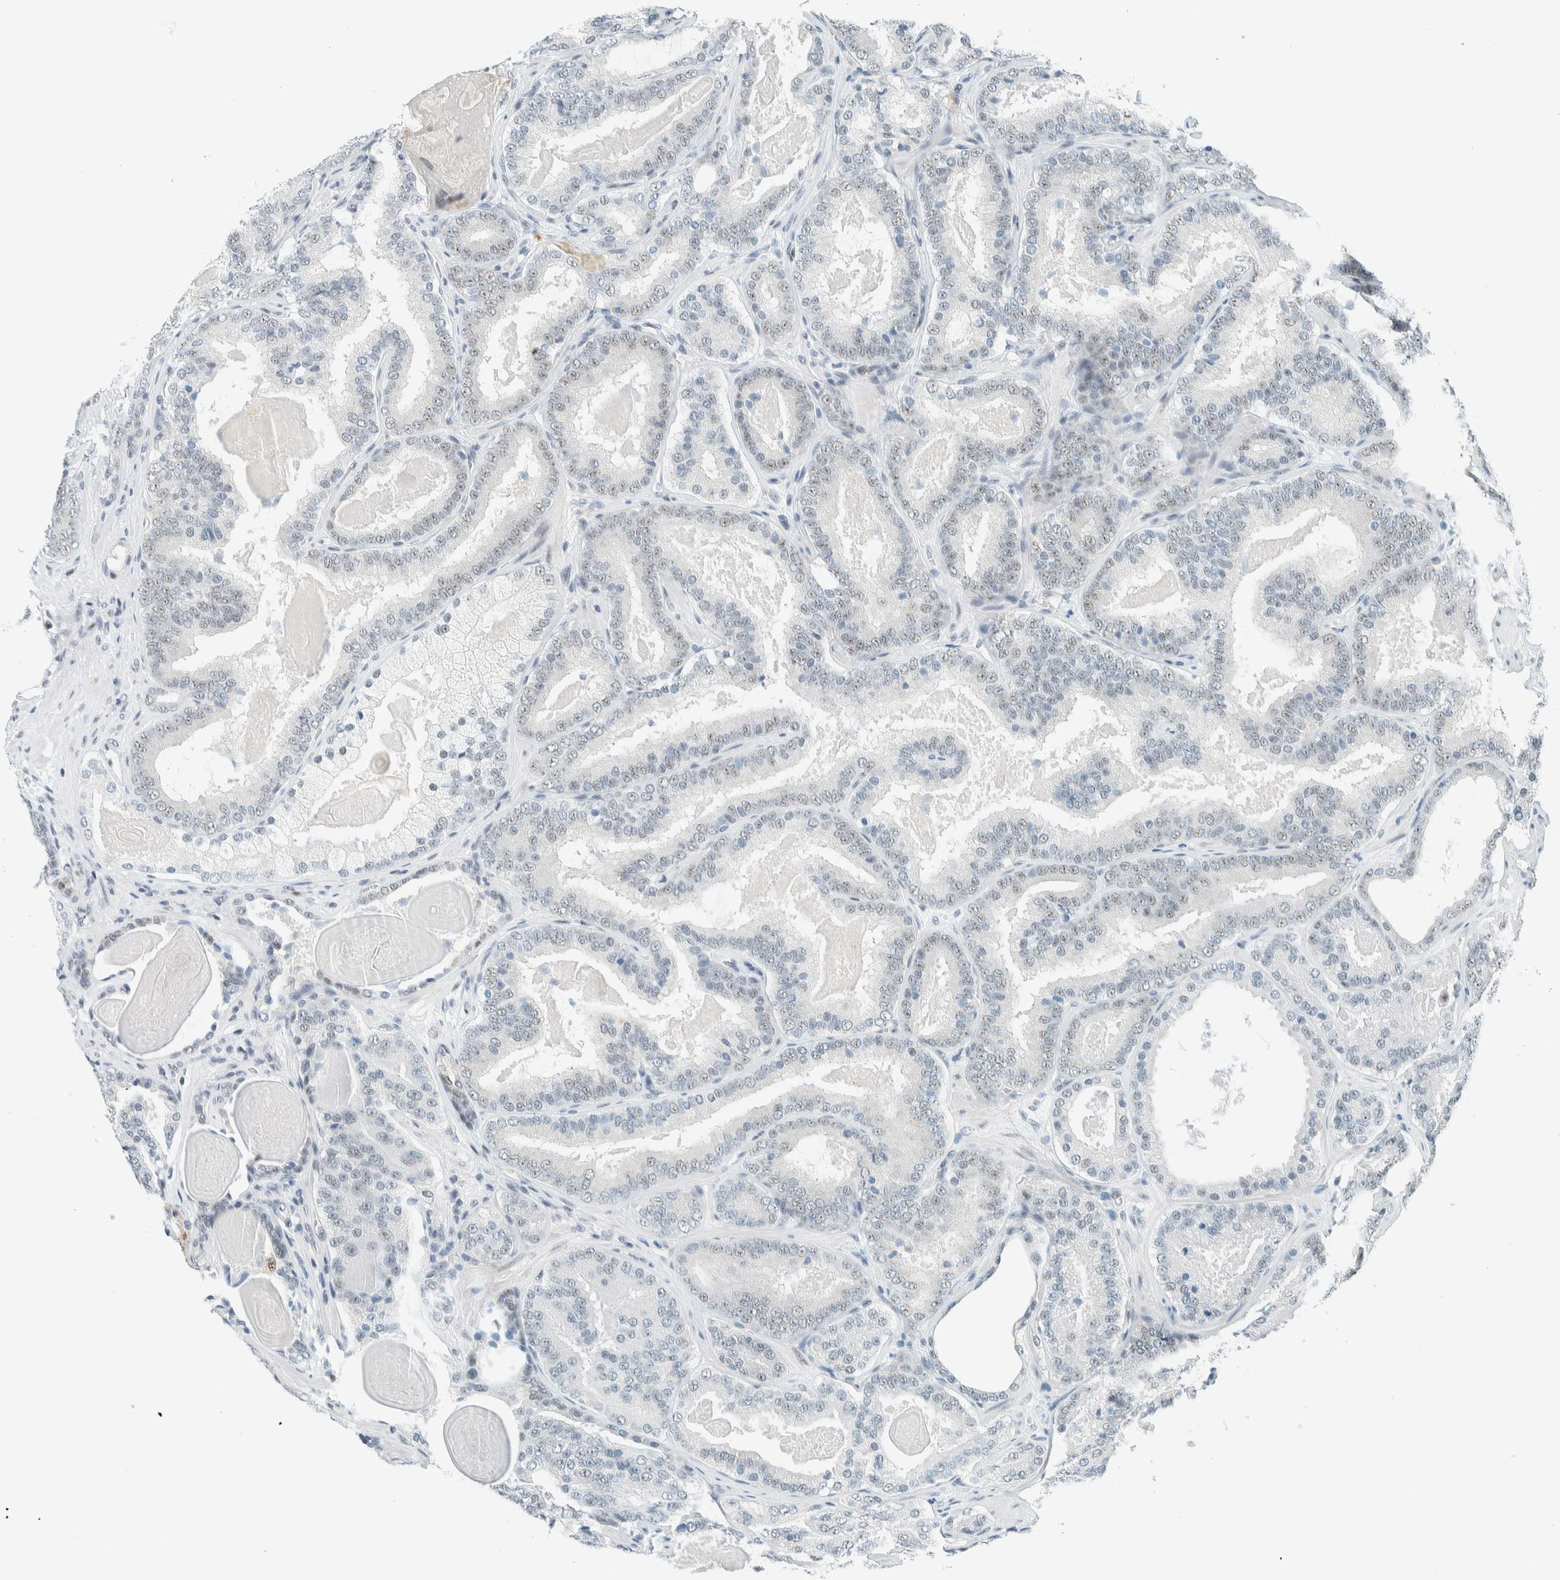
{"staining": {"intensity": "negative", "quantity": "none", "location": "none"}, "tissue": "prostate cancer", "cell_type": "Tumor cells", "image_type": "cancer", "snomed": [{"axis": "morphology", "description": "Adenocarcinoma, High grade"}, {"axis": "topography", "description": "Prostate"}], "caption": "DAB (3,3'-diaminobenzidine) immunohistochemical staining of prostate high-grade adenocarcinoma displays no significant positivity in tumor cells.", "gene": "CYSRT1", "patient": {"sex": "male", "age": 60}}